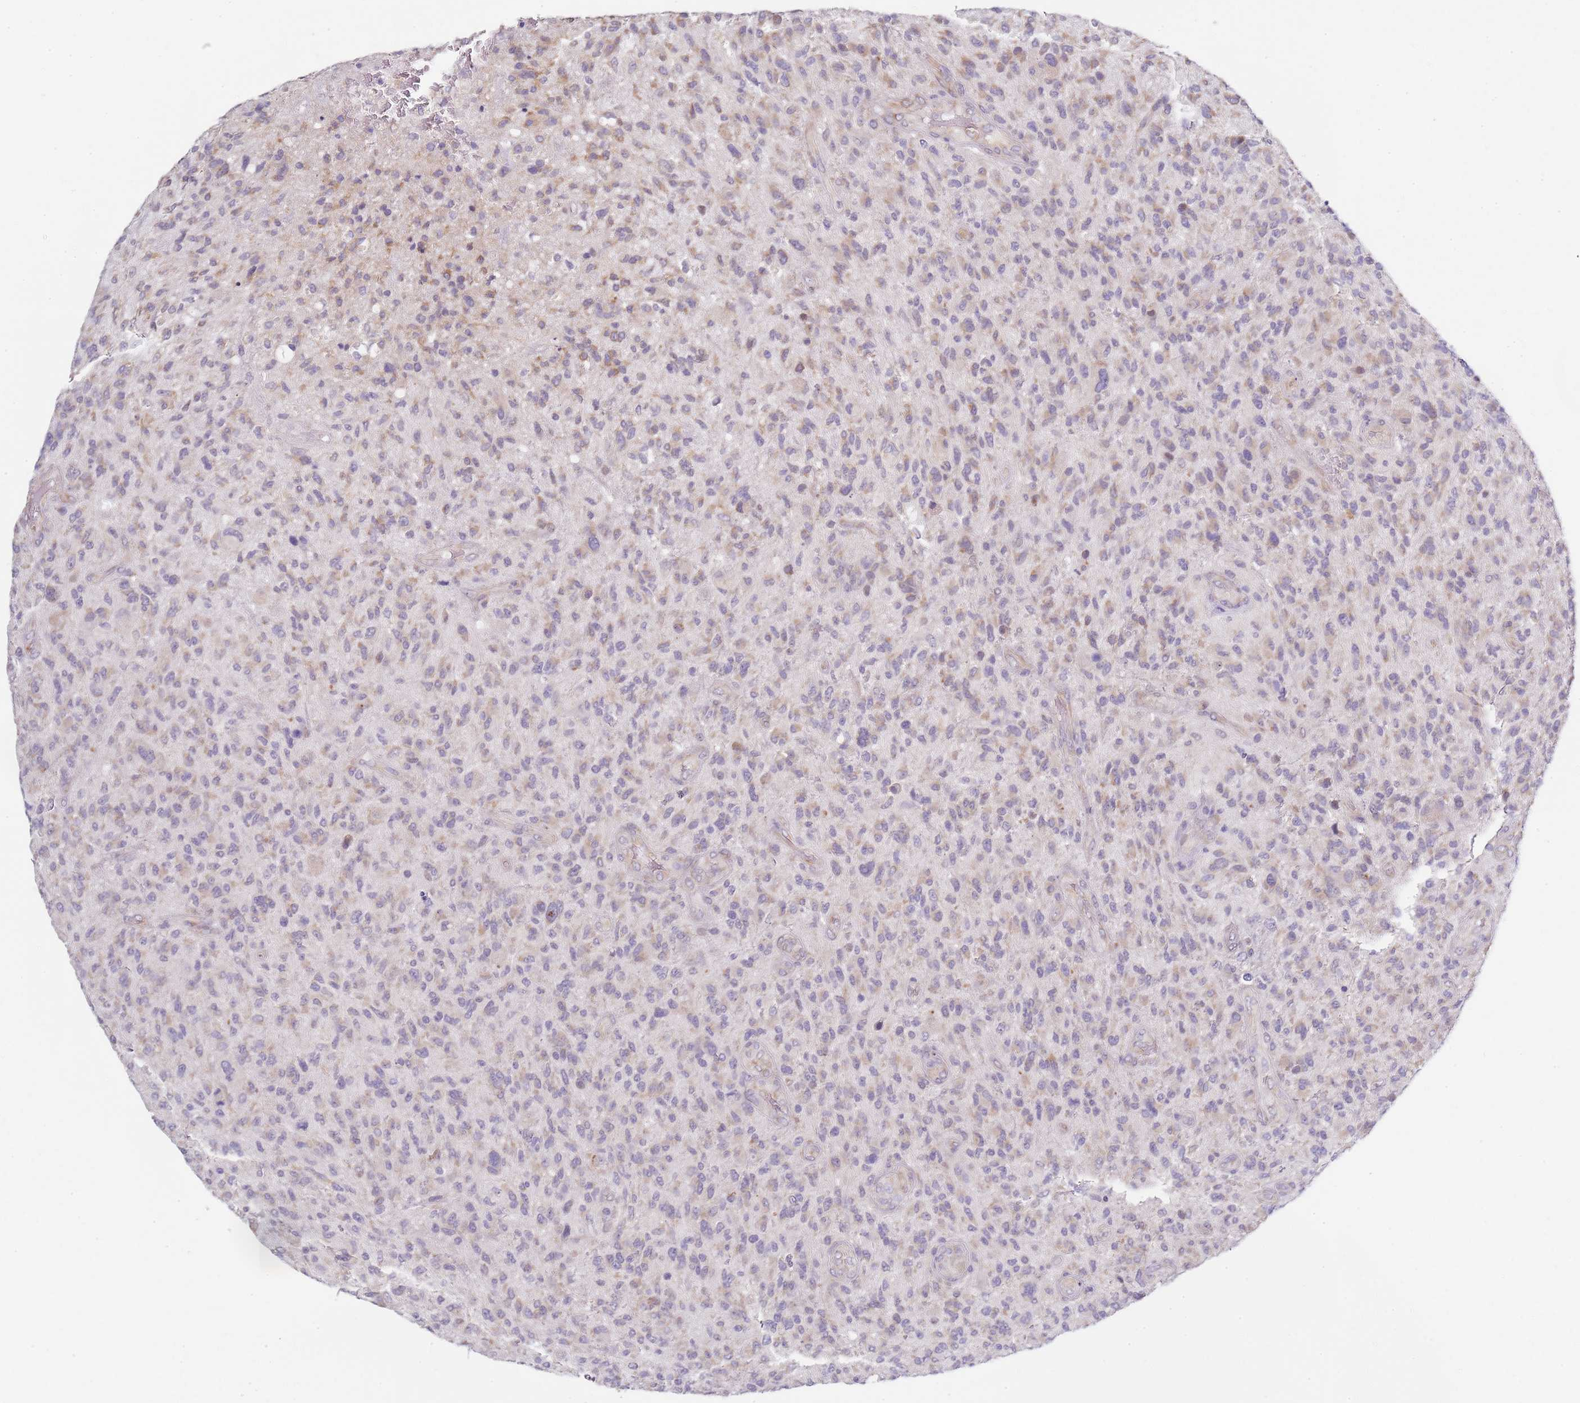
{"staining": {"intensity": "weak", "quantity": "25%-75%", "location": "cytoplasmic/membranous"}, "tissue": "glioma", "cell_type": "Tumor cells", "image_type": "cancer", "snomed": [{"axis": "morphology", "description": "Glioma, malignant, High grade"}, {"axis": "topography", "description": "Brain"}], "caption": "Tumor cells display low levels of weak cytoplasmic/membranous positivity in about 25%-75% of cells in glioma.", "gene": "TBC1D9", "patient": {"sex": "male", "age": 47}}